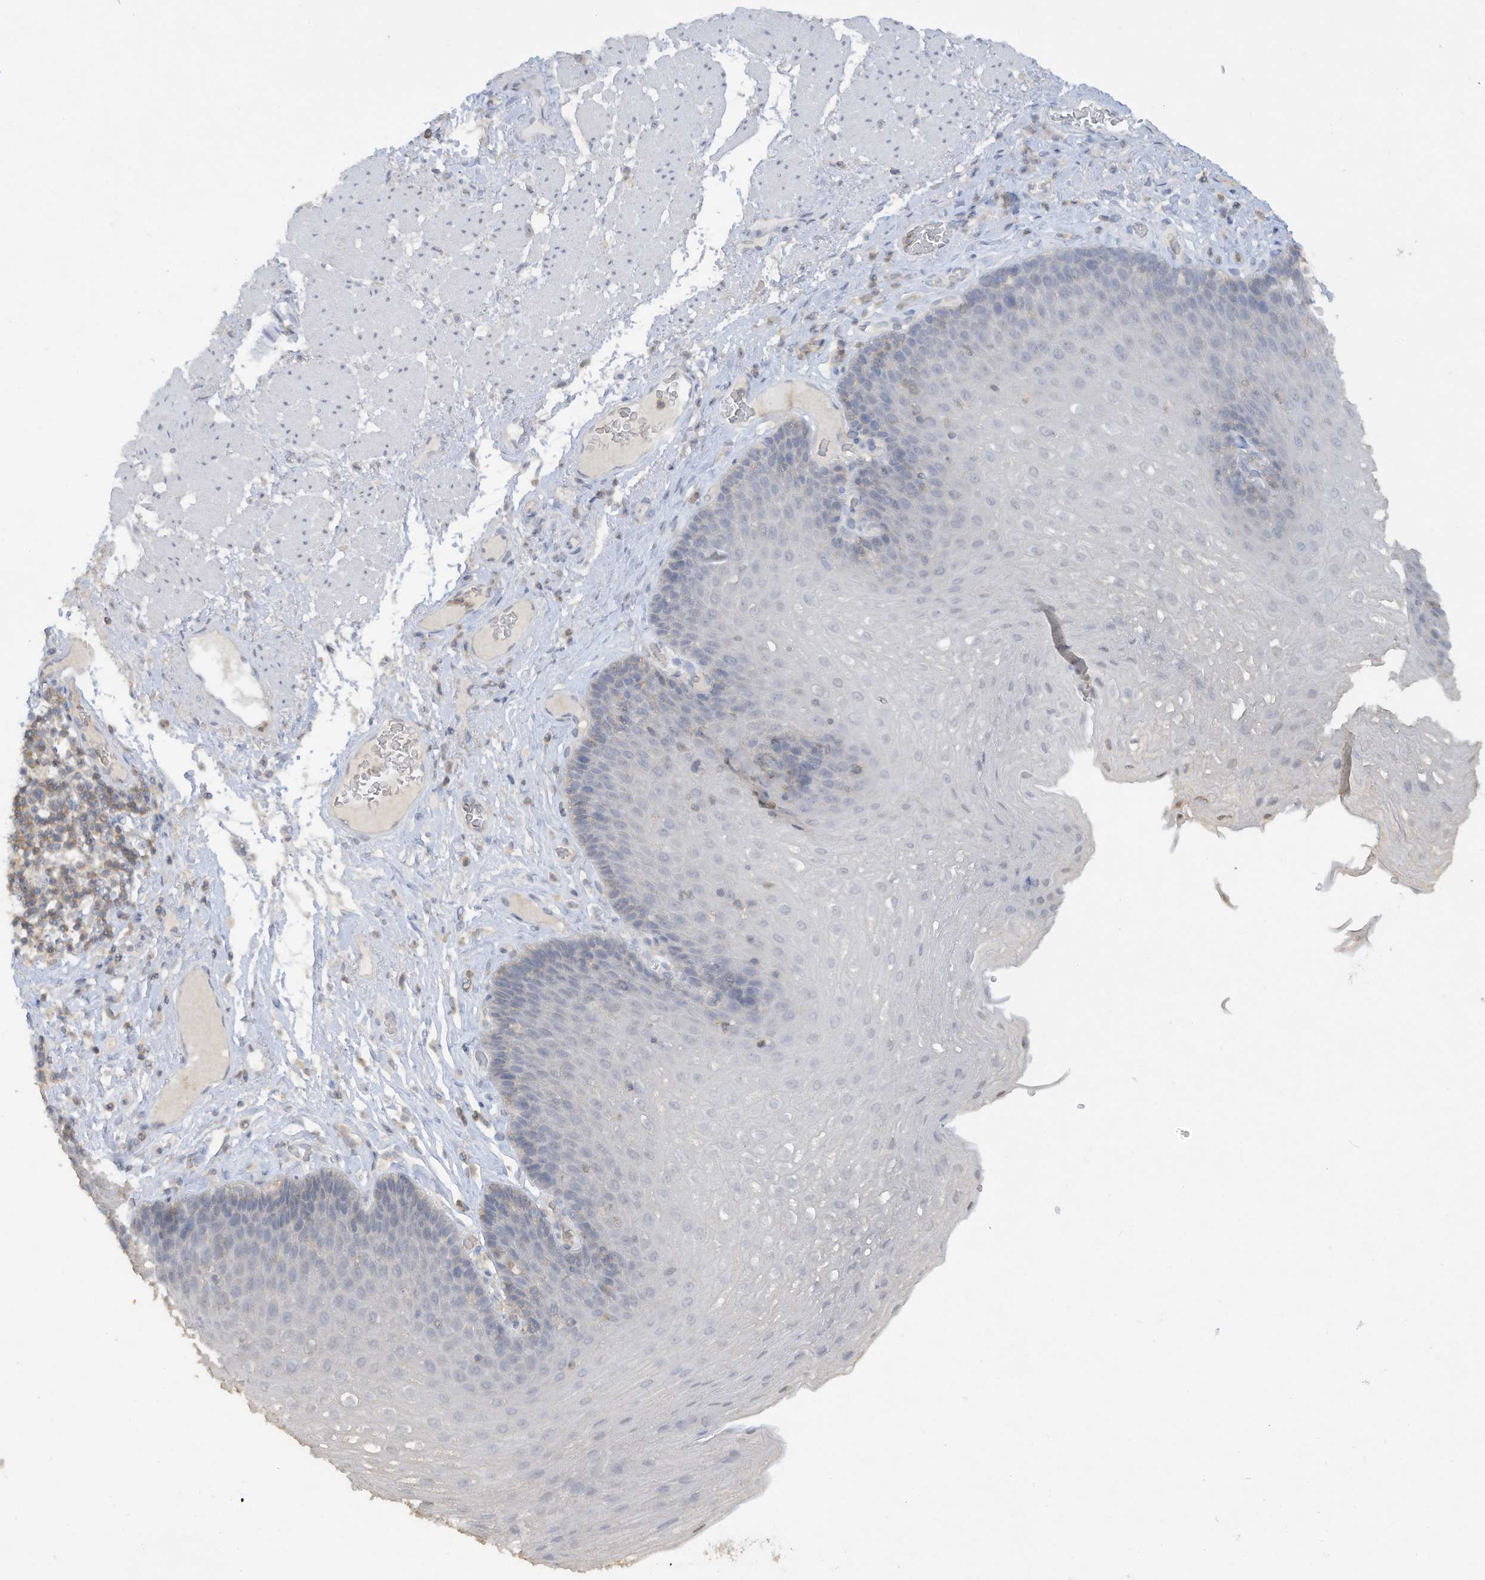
{"staining": {"intensity": "negative", "quantity": "none", "location": "none"}, "tissue": "esophagus", "cell_type": "Squamous epithelial cells", "image_type": "normal", "snomed": [{"axis": "morphology", "description": "Normal tissue, NOS"}, {"axis": "topography", "description": "Esophagus"}], "caption": "Esophagus was stained to show a protein in brown. There is no significant expression in squamous epithelial cells. (Brightfield microscopy of DAB immunohistochemistry at high magnification).", "gene": "HAS3", "patient": {"sex": "female", "age": 66}}